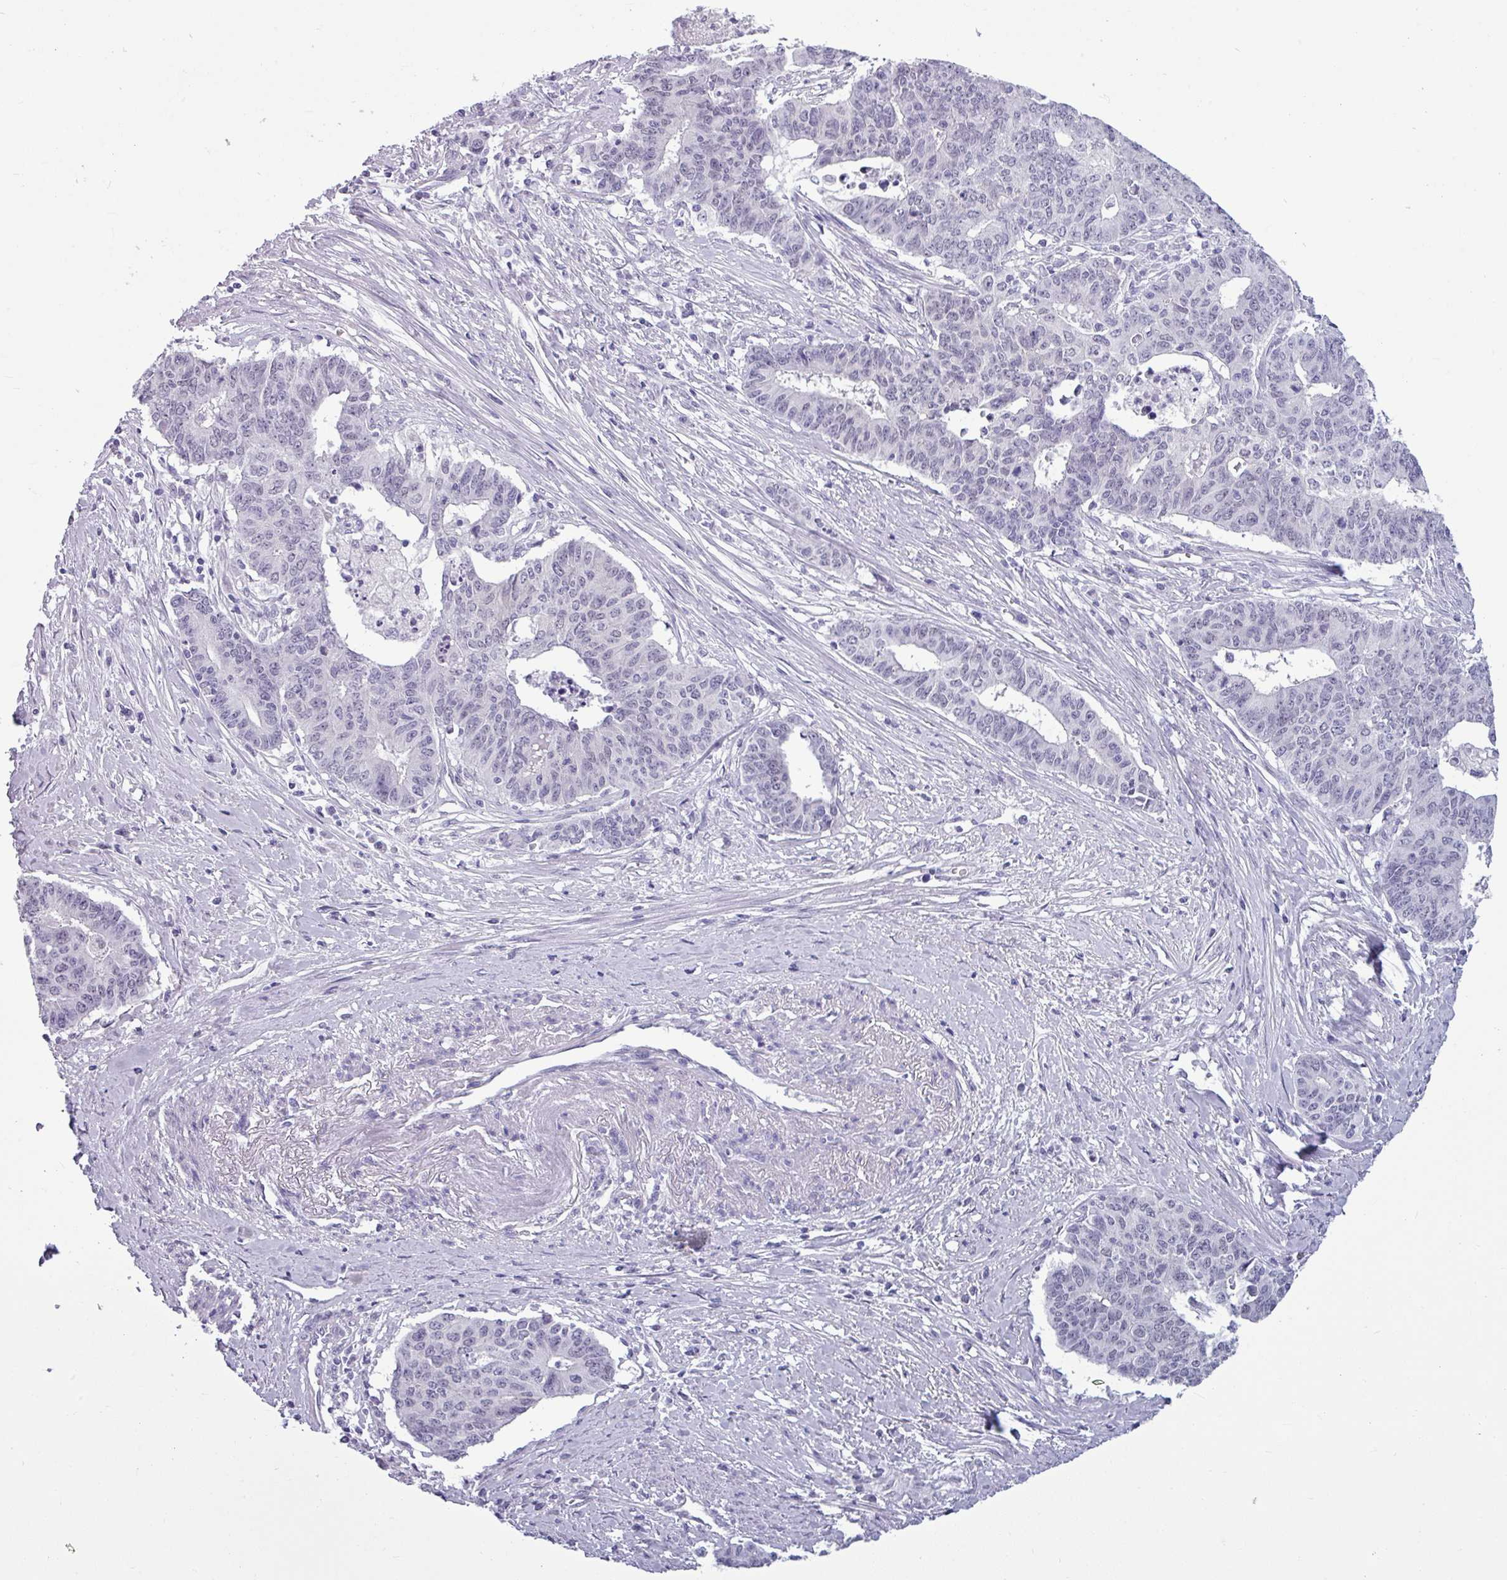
{"staining": {"intensity": "negative", "quantity": "none", "location": "none"}, "tissue": "endometrial cancer", "cell_type": "Tumor cells", "image_type": "cancer", "snomed": [{"axis": "morphology", "description": "Adenocarcinoma, NOS"}, {"axis": "topography", "description": "Endometrium"}], "caption": "Endometrial cancer was stained to show a protein in brown. There is no significant staining in tumor cells.", "gene": "SRGAP1", "patient": {"sex": "female", "age": 59}}